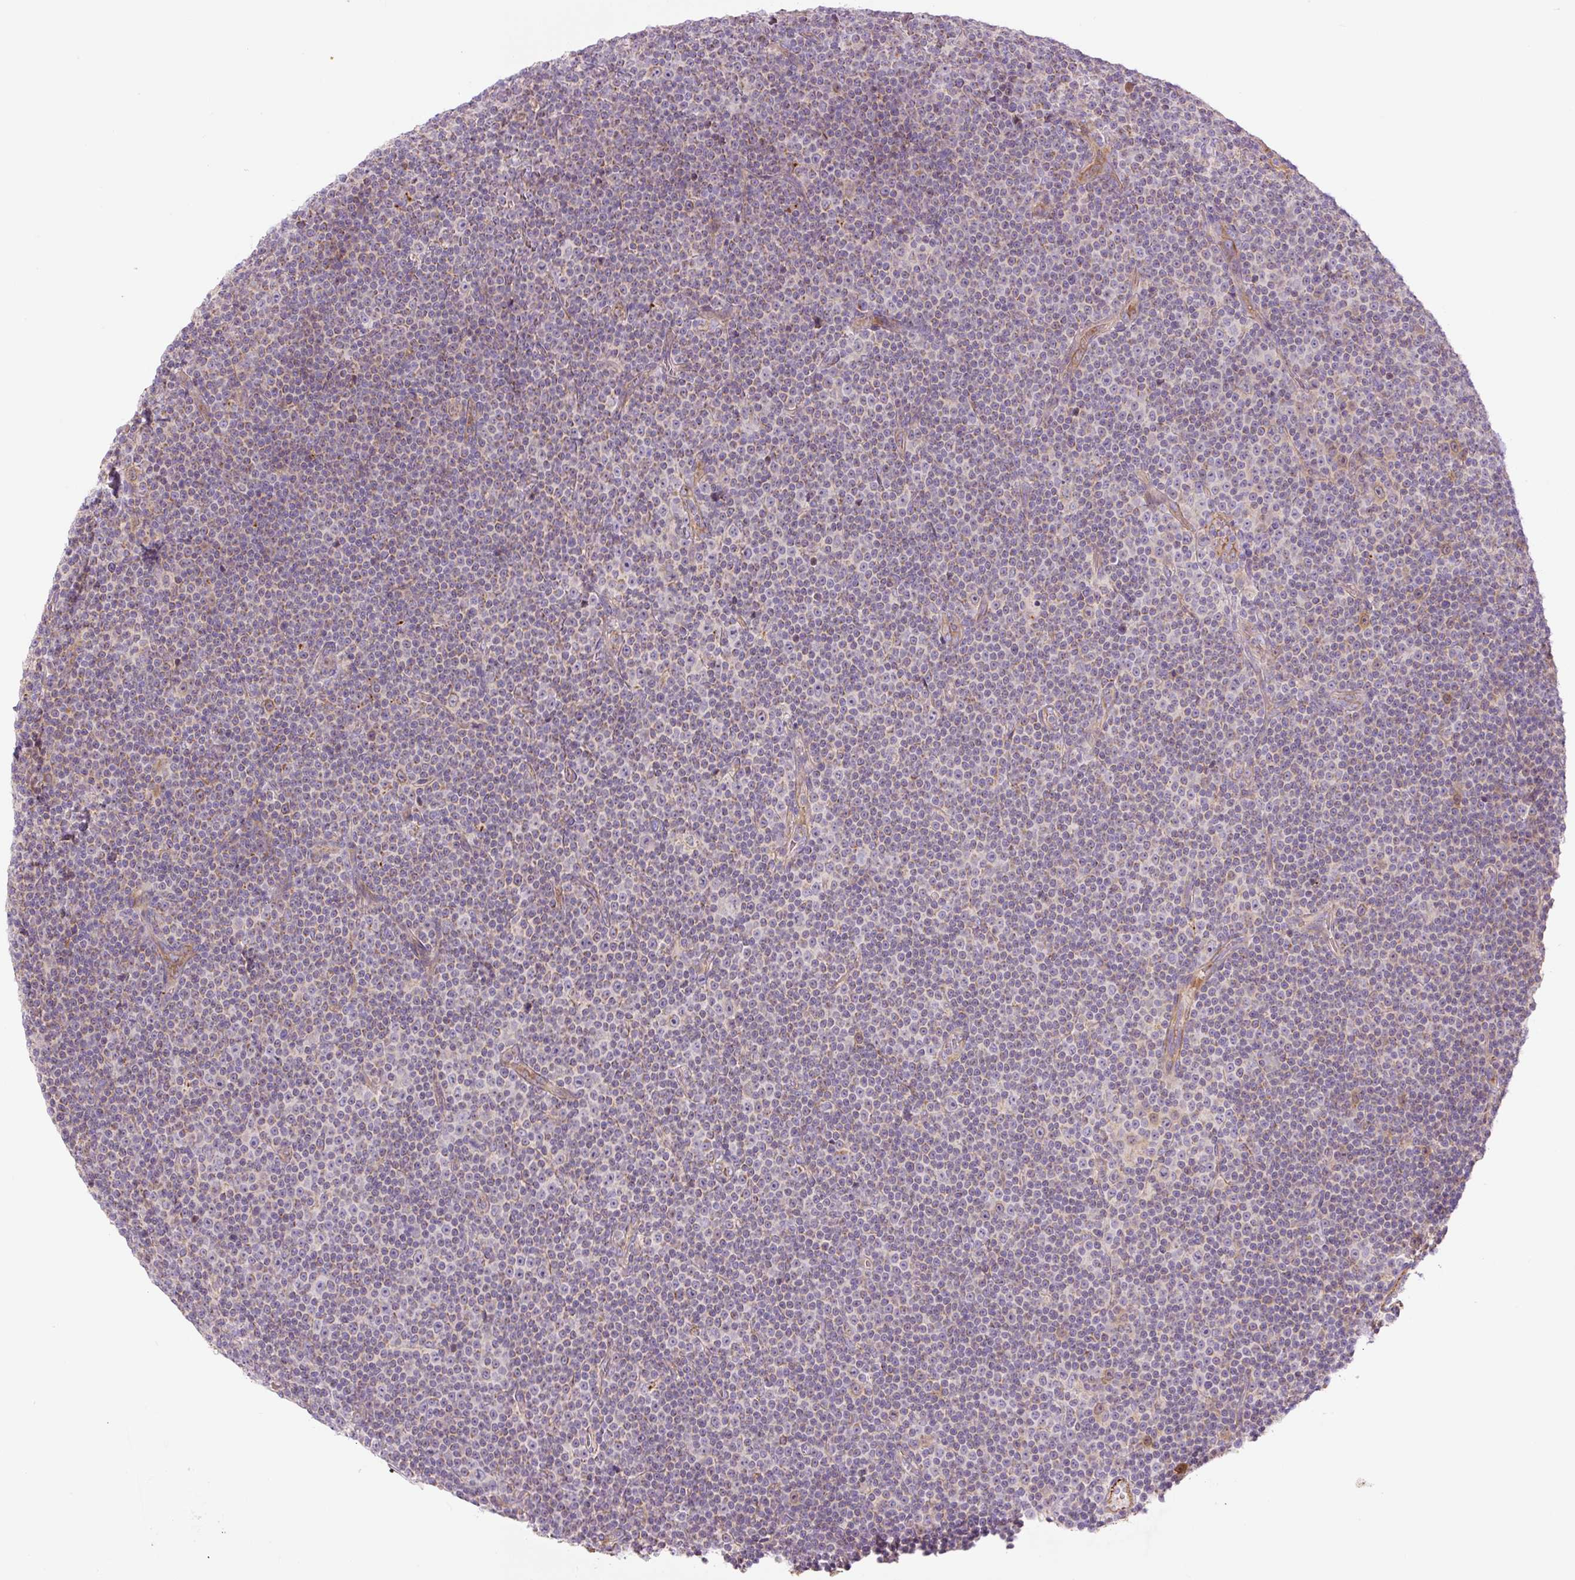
{"staining": {"intensity": "negative", "quantity": "none", "location": "none"}, "tissue": "lymphoma", "cell_type": "Tumor cells", "image_type": "cancer", "snomed": [{"axis": "morphology", "description": "Malignant lymphoma, non-Hodgkin's type, Low grade"}, {"axis": "topography", "description": "Lymph node"}], "caption": "A high-resolution image shows IHC staining of low-grade malignant lymphoma, non-Hodgkin's type, which exhibits no significant expression in tumor cells. (DAB immunohistochemistry with hematoxylin counter stain).", "gene": "CCNI2", "patient": {"sex": "female", "age": 67}}